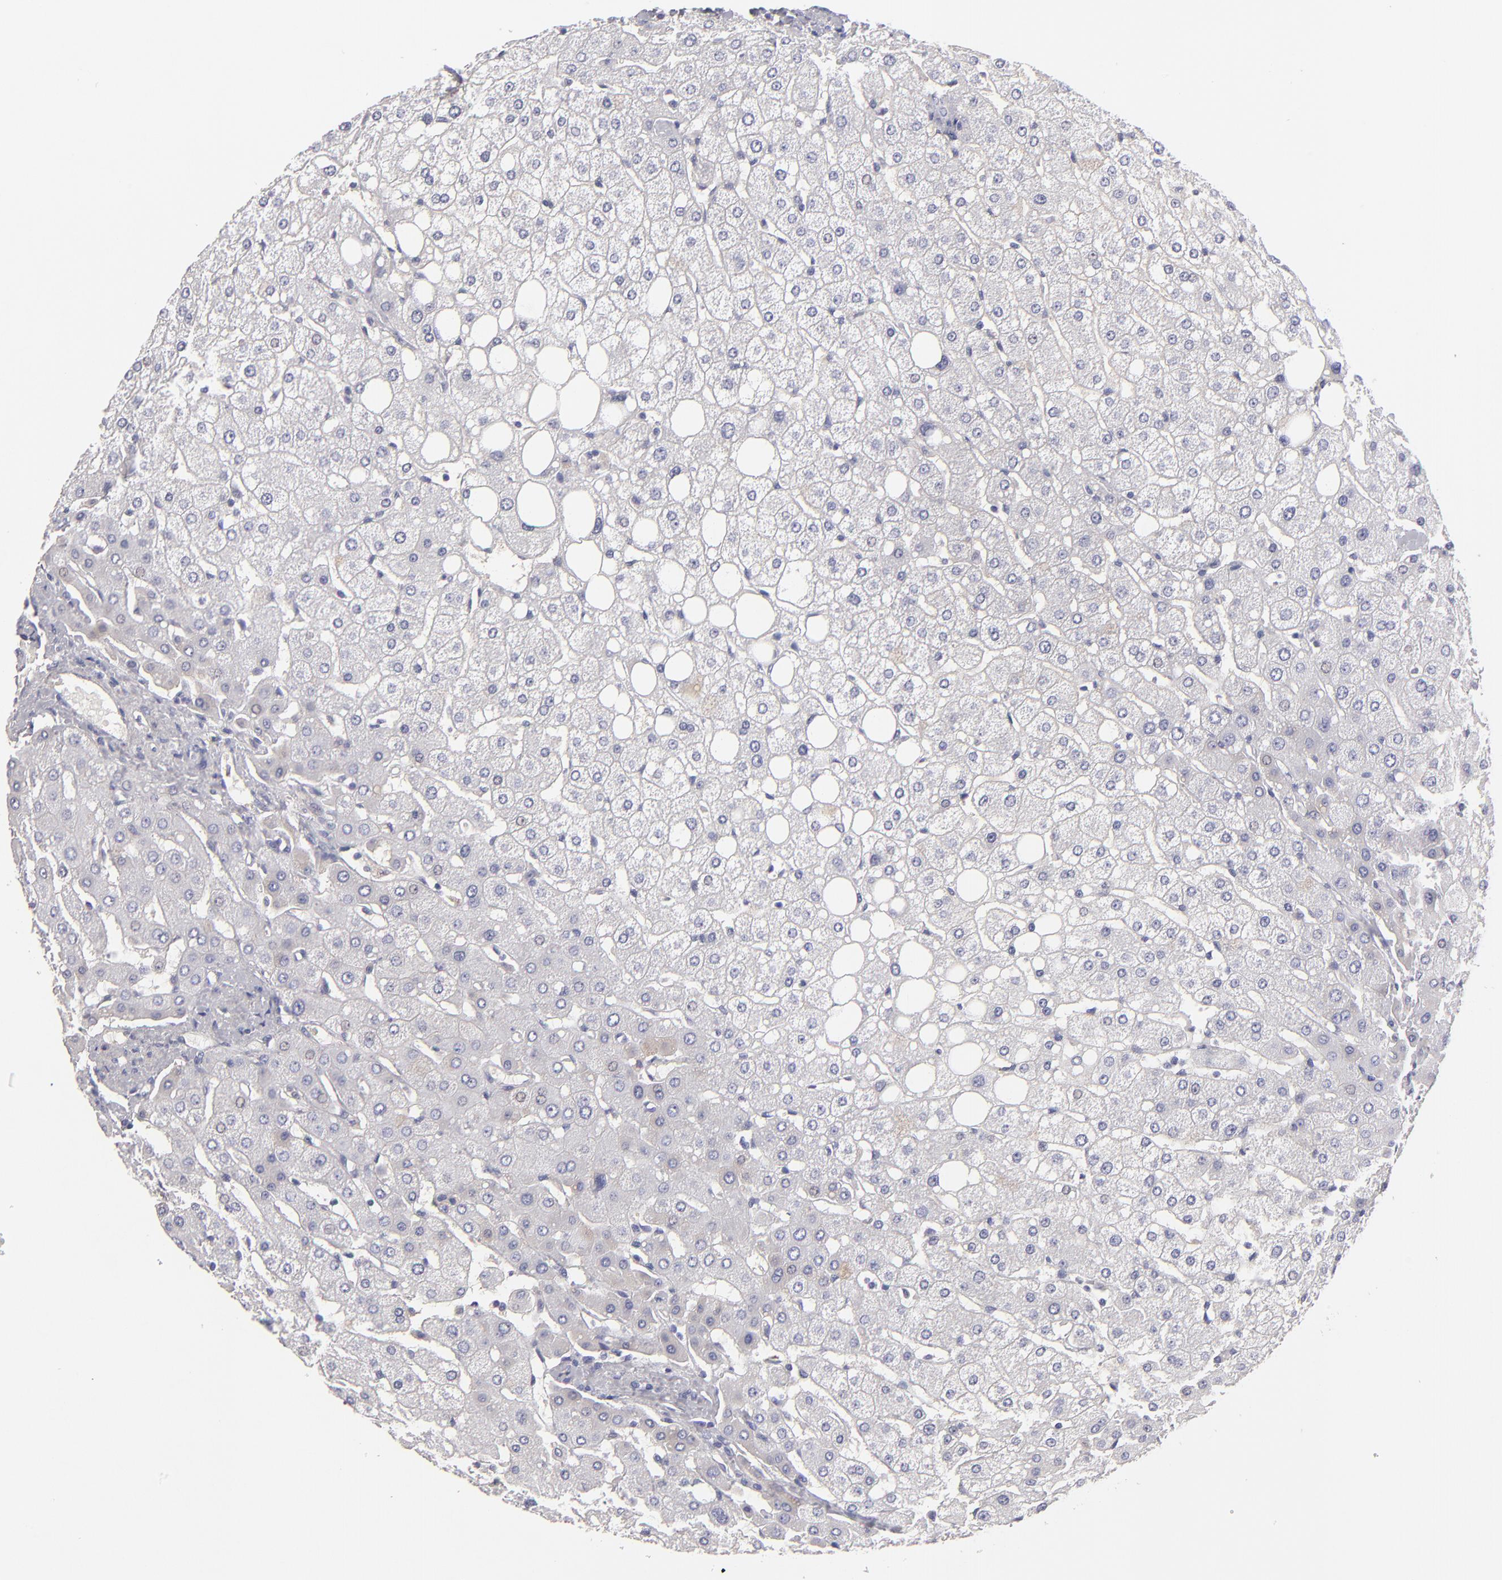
{"staining": {"intensity": "negative", "quantity": "none", "location": "none"}, "tissue": "liver", "cell_type": "Cholangiocytes", "image_type": "normal", "snomed": [{"axis": "morphology", "description": "Normal tissue, NOS"}, {"axis": "topography", "description": "Liver"}], "caption": "This is a histopathology image of IHC staining of benign liver, which shows no staining in cholangiocytes.", "gene": "ABCC4", "patient": {"sex": "male", "age": 35}}